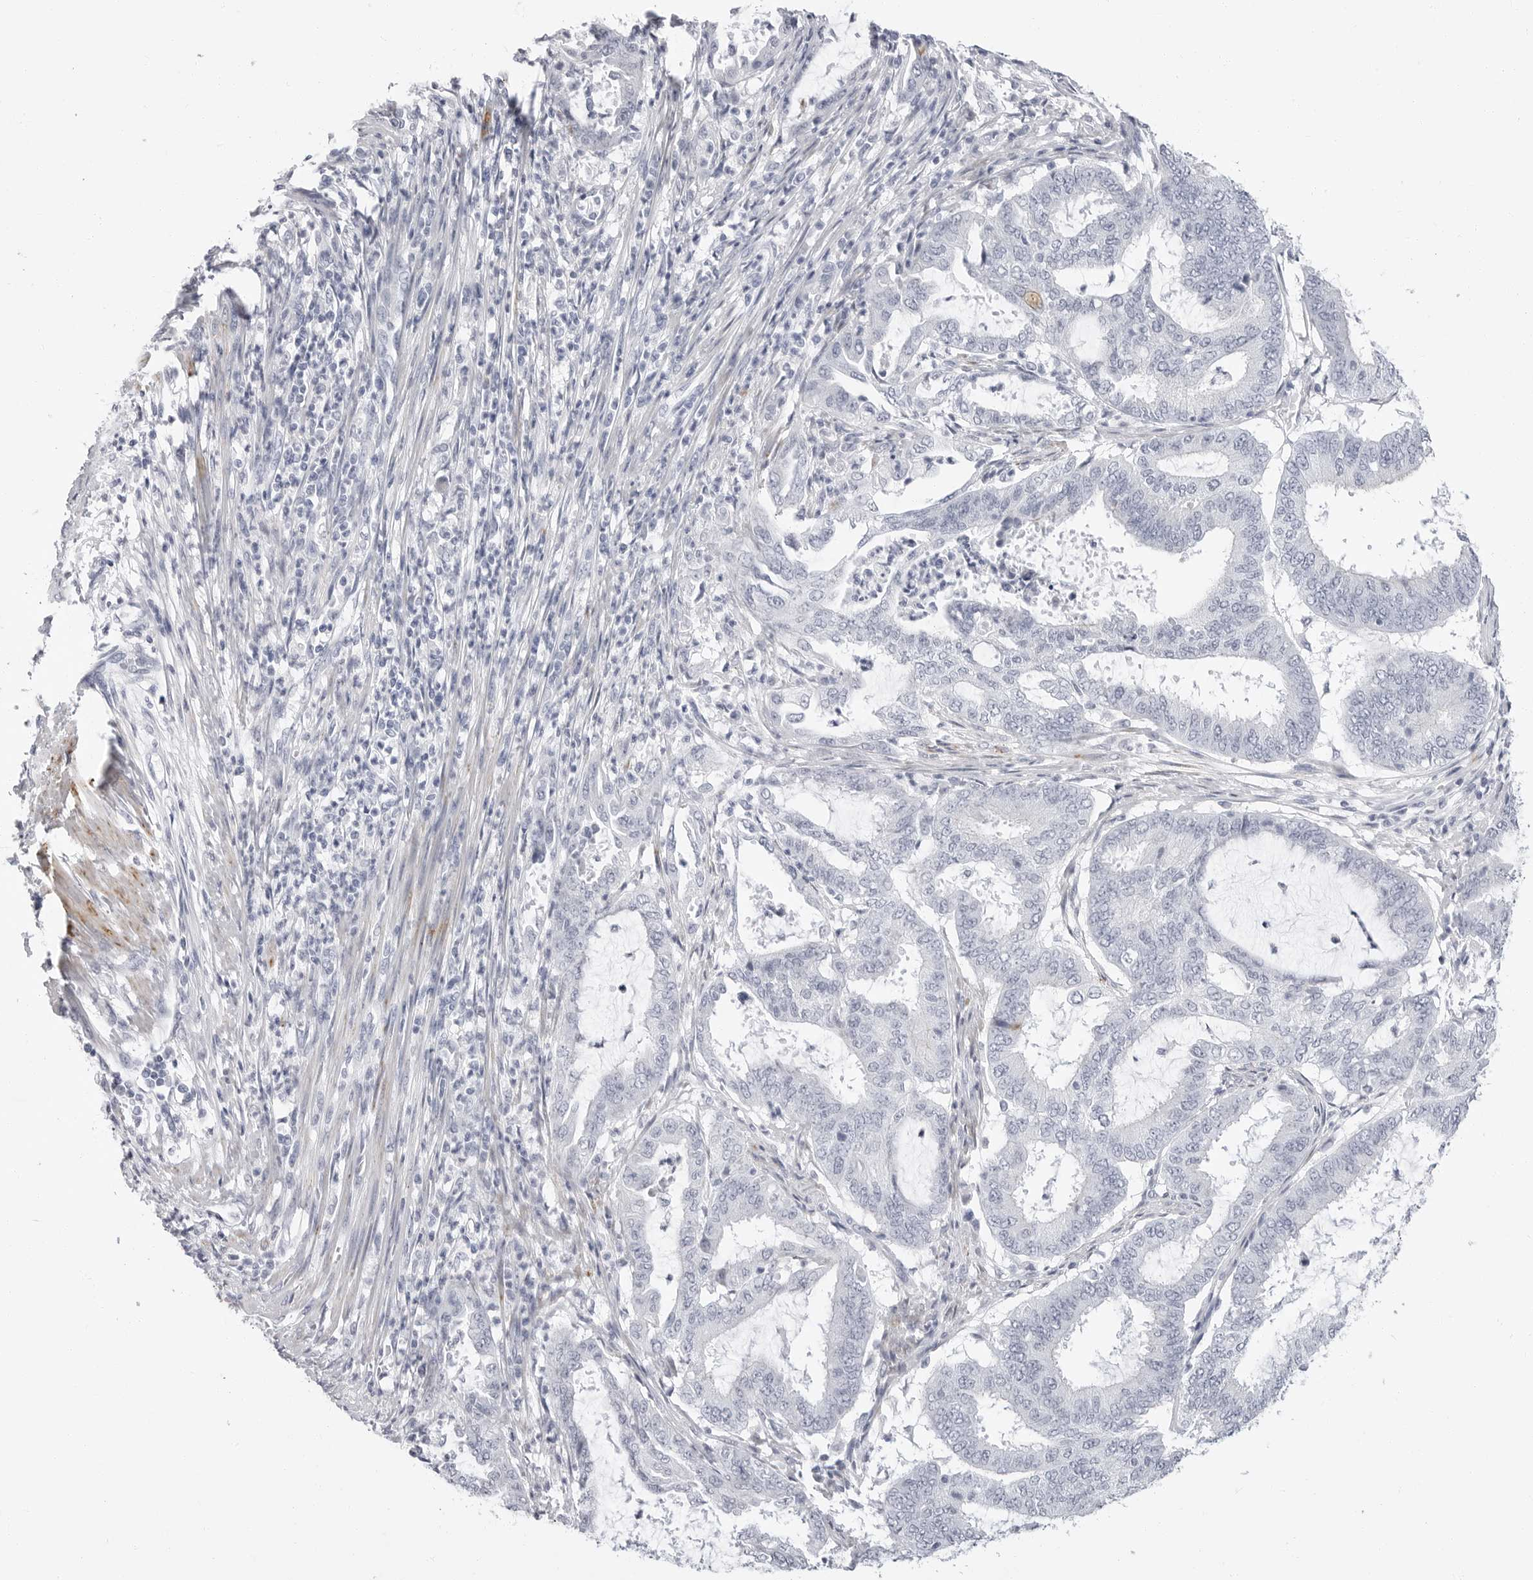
{"staining": {"intensity": "negative", "quantity": "none", "location": "none"}, "tissue": "endometrial cancer", "cell_type": "Tumor cells", "image_type": "cancer", "snomed": [{"axis": "morphology", "description": "Adenocarcinoma, NOS"}, {"axis": "topography", "description": "Endometrium"}], "caption": "Histopathology image shows no protein positivity in tumor cells of endometrial adenocarcinoma tissue.", "gene": "ERICH3", "patient": {"sex": "female", "age": 51}}